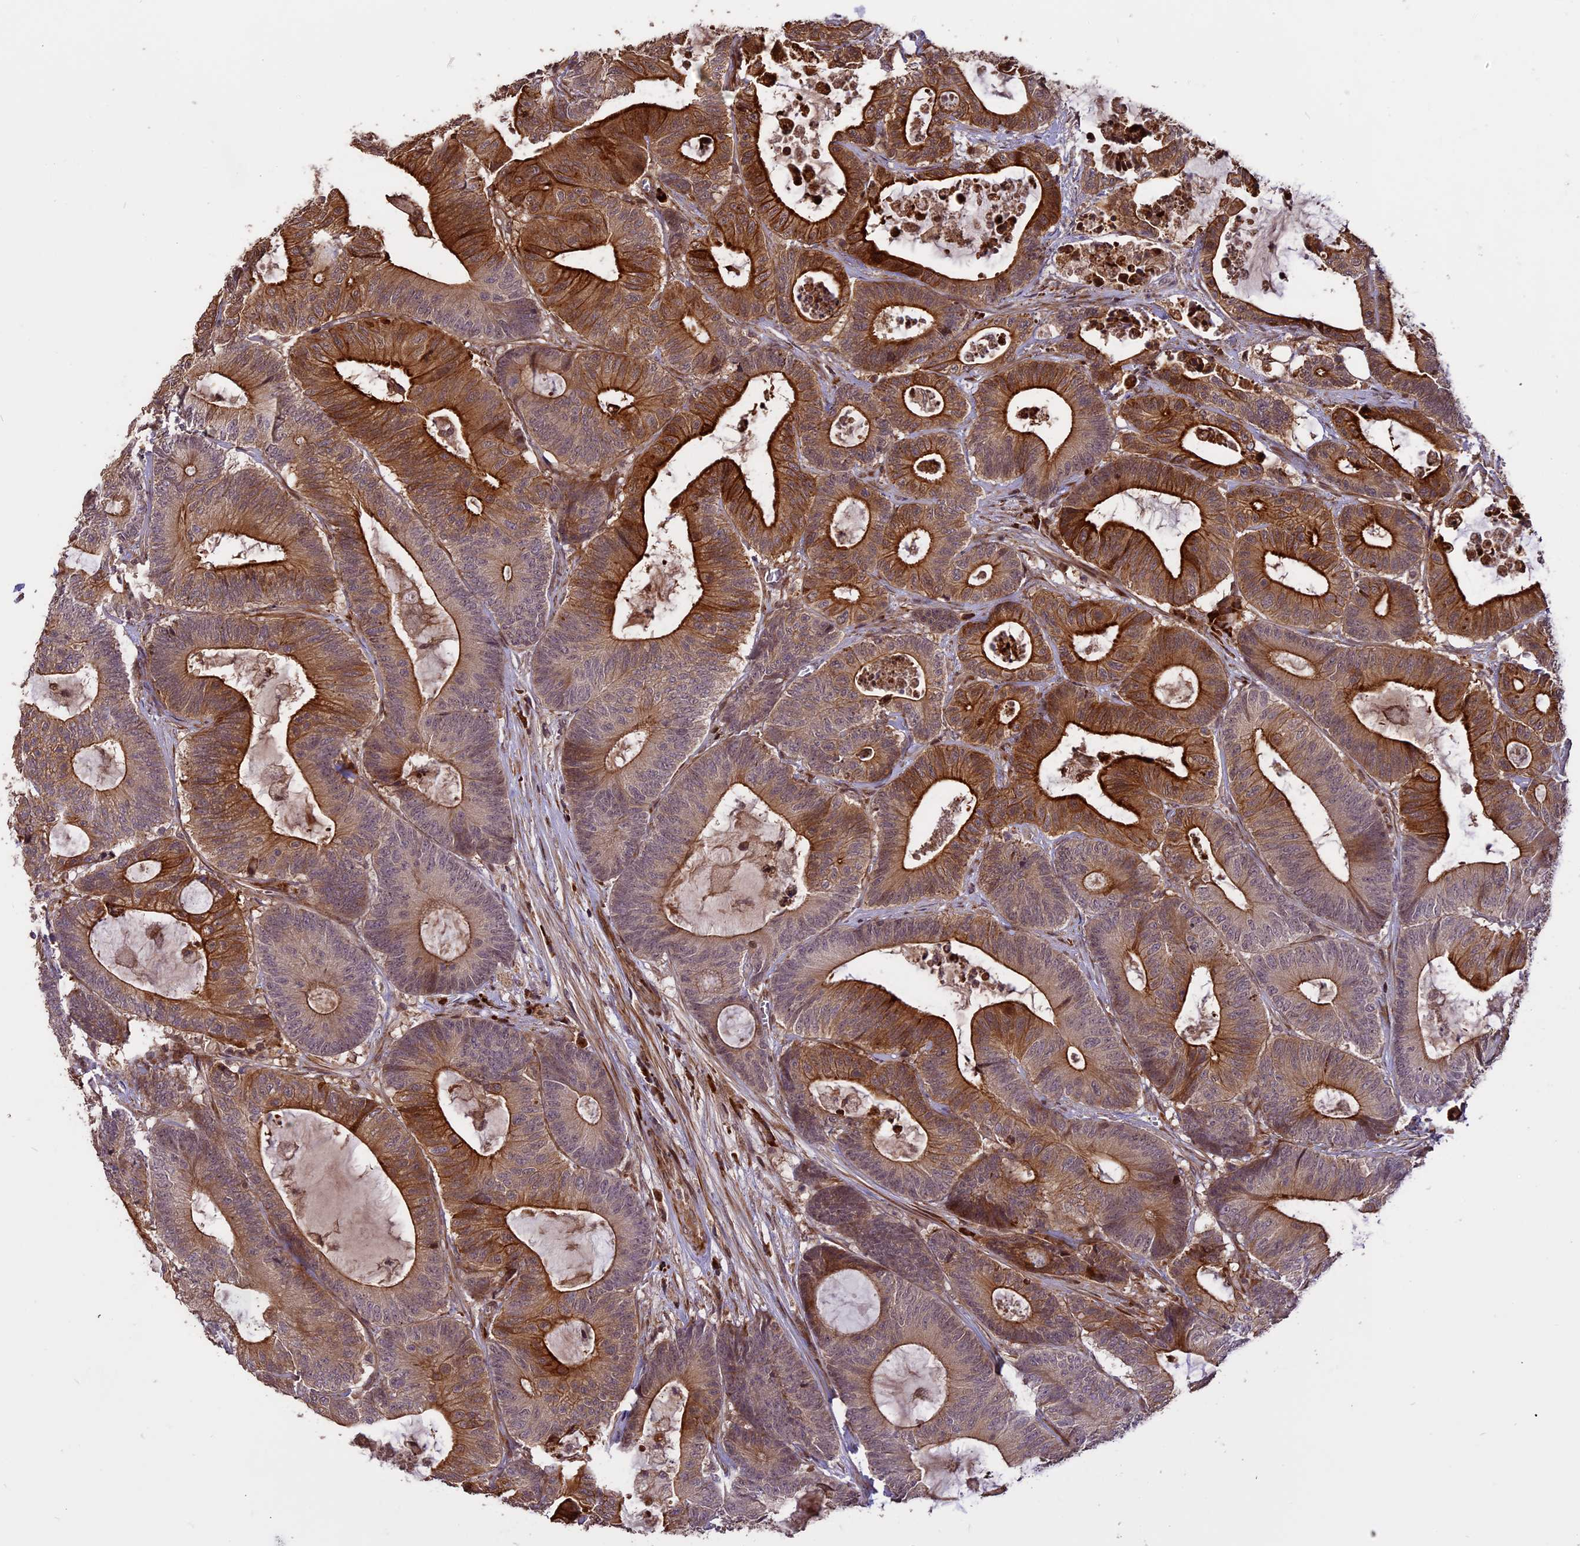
{"staining": {"intensity": "strong", "quantity": ">75%", "location": "cytoplasmic/membranous"}, "tissue": "colorectal cancer", "cell_type": "Tumor cells", "image_type": "cancer", "snomed": [{"axis": "morphology", "description": "Adenocarcinoma, NOS"}, {"axis": "topography", "description": "Colon"}], "caption": "A micrograph showing strong cytoplasmic/membranous staining in about >75% of tumor cells in colorectal cancer, as visualized by brown immunohistochemical staining.", "gene": "ENHO", "patient": {"sex": "female", "age": 84}}